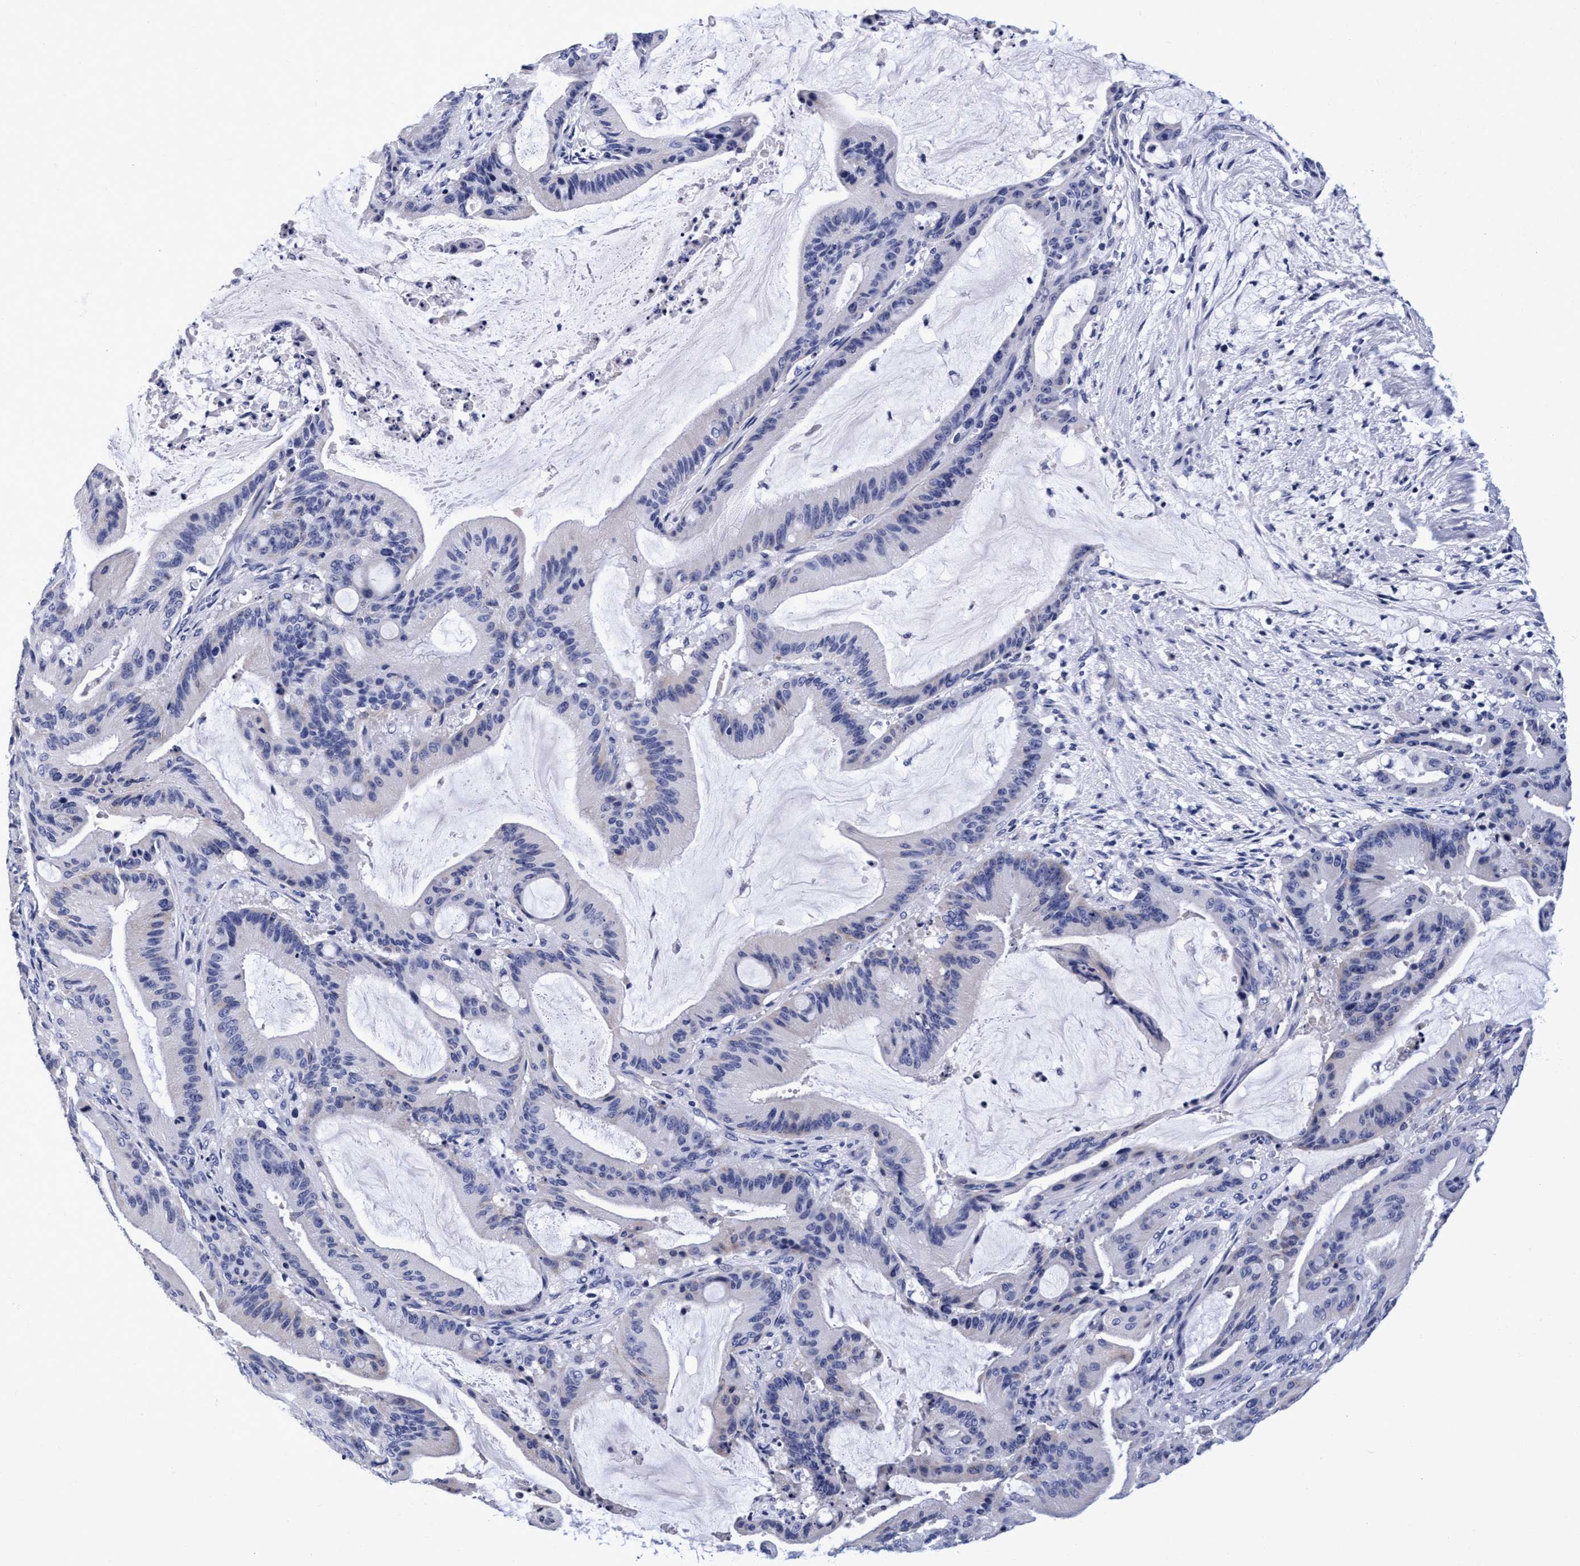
{"staining": {"intensity": "negative", "quantity": "none", "location": "none"}, "tissue": "liver cancer", "cell_type": "Tumor cells", "image_type": "cancer", "snomed": [{"axis": "morphology", "description": "Normal tissue, NOS"}, {"axis": "morphology", "description": "Cholangiocarcinoma"}, {"axis": "topography", "description": "Liver"}, {"axis": "topography", "description": "Peripheral nerve tissue"}], "caption": "Immunohistochemistry (IHC) histopathology image of neoplastic tissue: human liver cancer (cholangiocarcinoma) stained with DAB (3,3'-diaminobenzidine) exhibits no significant protein positivity in tumor cells.", "gene": "PLPPR1", "patient": {"sex": "female", "age": 73}}